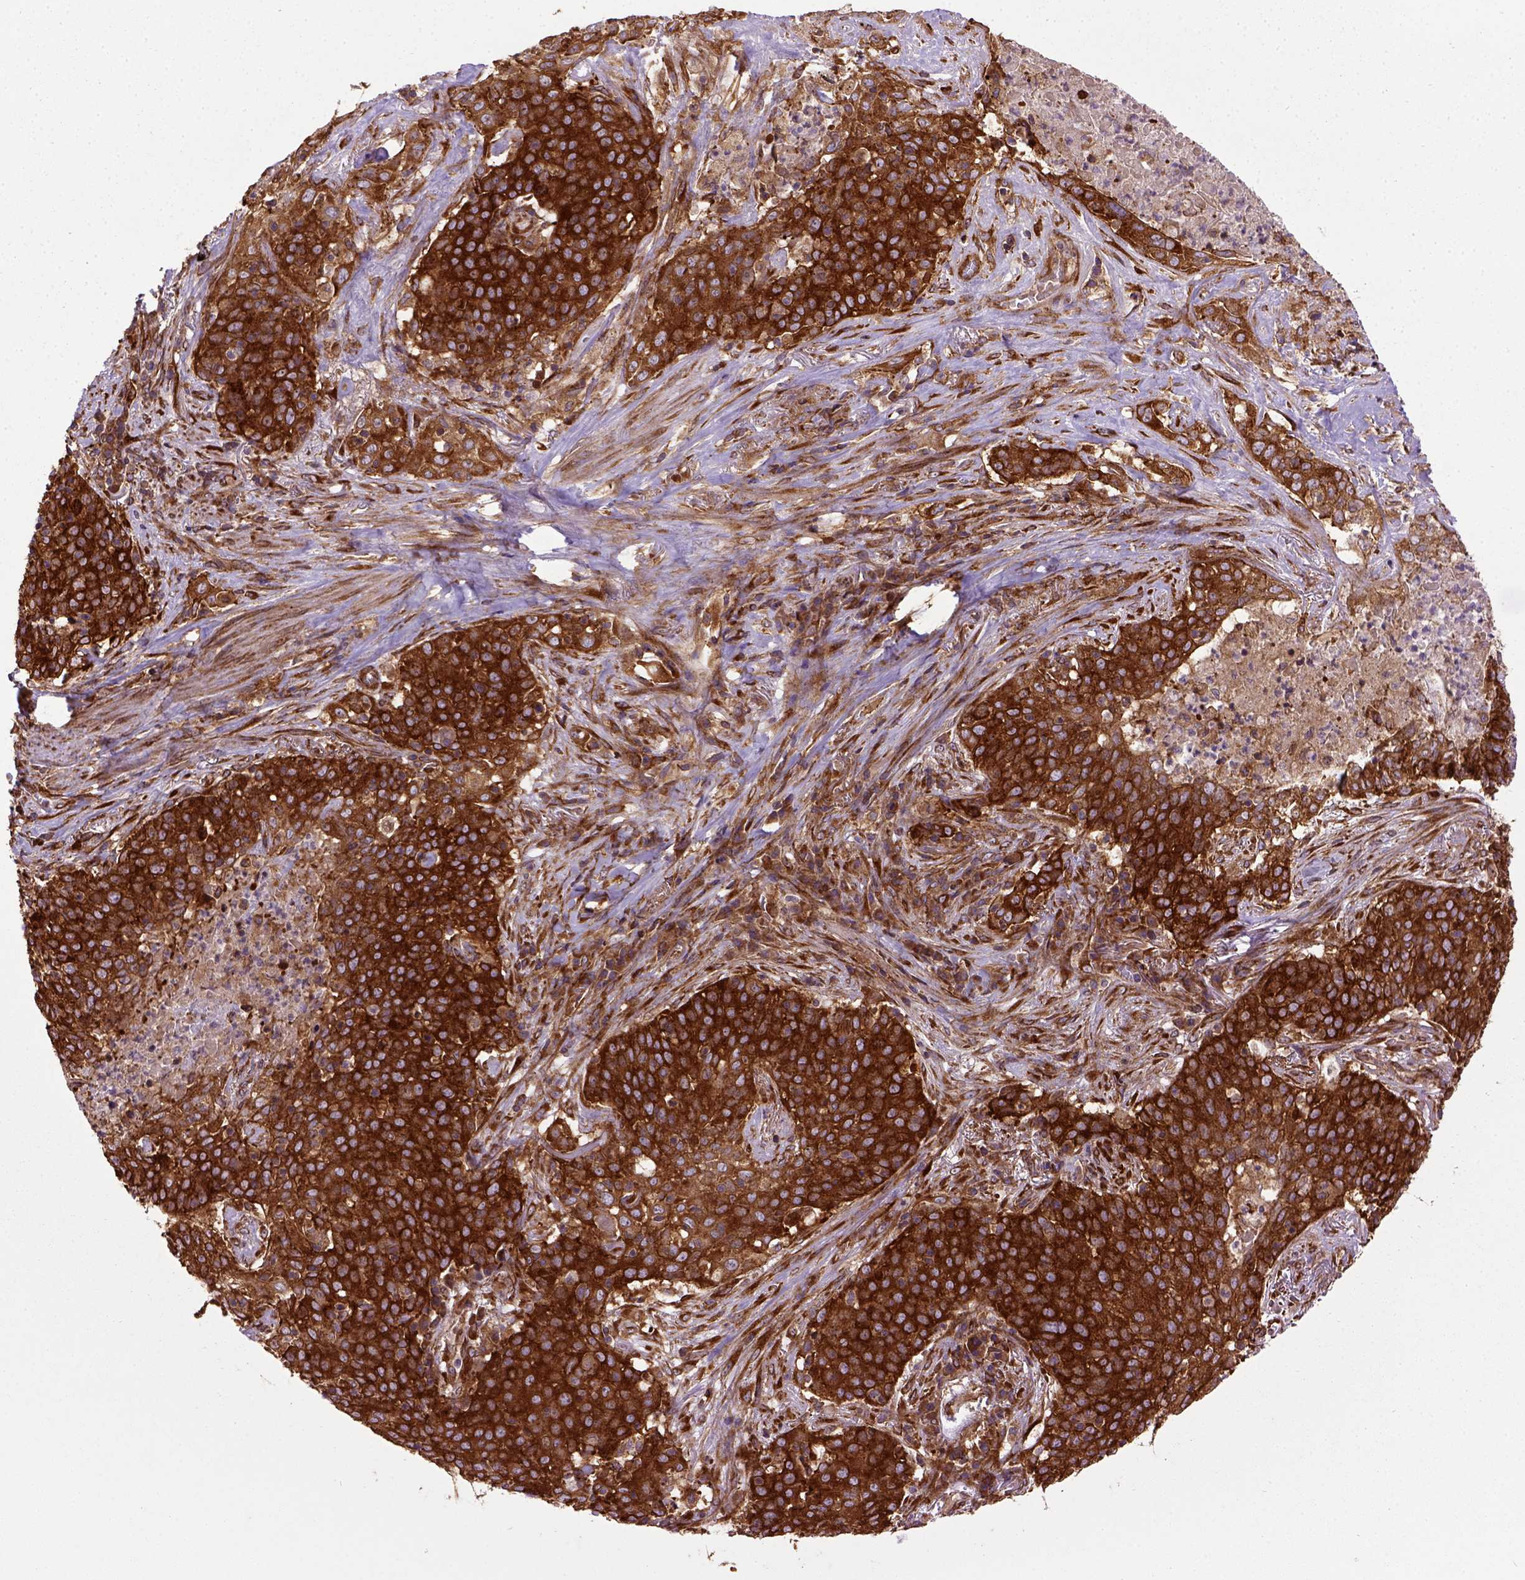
{"staining": {"intensity": "strong", "quantity": ">75%", "location": "cytoplasmic/membranous"}, "tissue": "lung cancer", "cell_type": "Tumor cells", "image_type": "cancer", "snomed": [{"axis": "morphology", "description": "Squamous cell carcinoma, NOS"}, {"axis": "topography", "description": "Lung"}], "caption": "Lung cancer stained with a brown dye shows strong cytoplasmic/membranous positive staining in approximately >75% of tumor cells.", "gene": "CAPRIN1", "patient": {"sex": "male", "age": 82}}